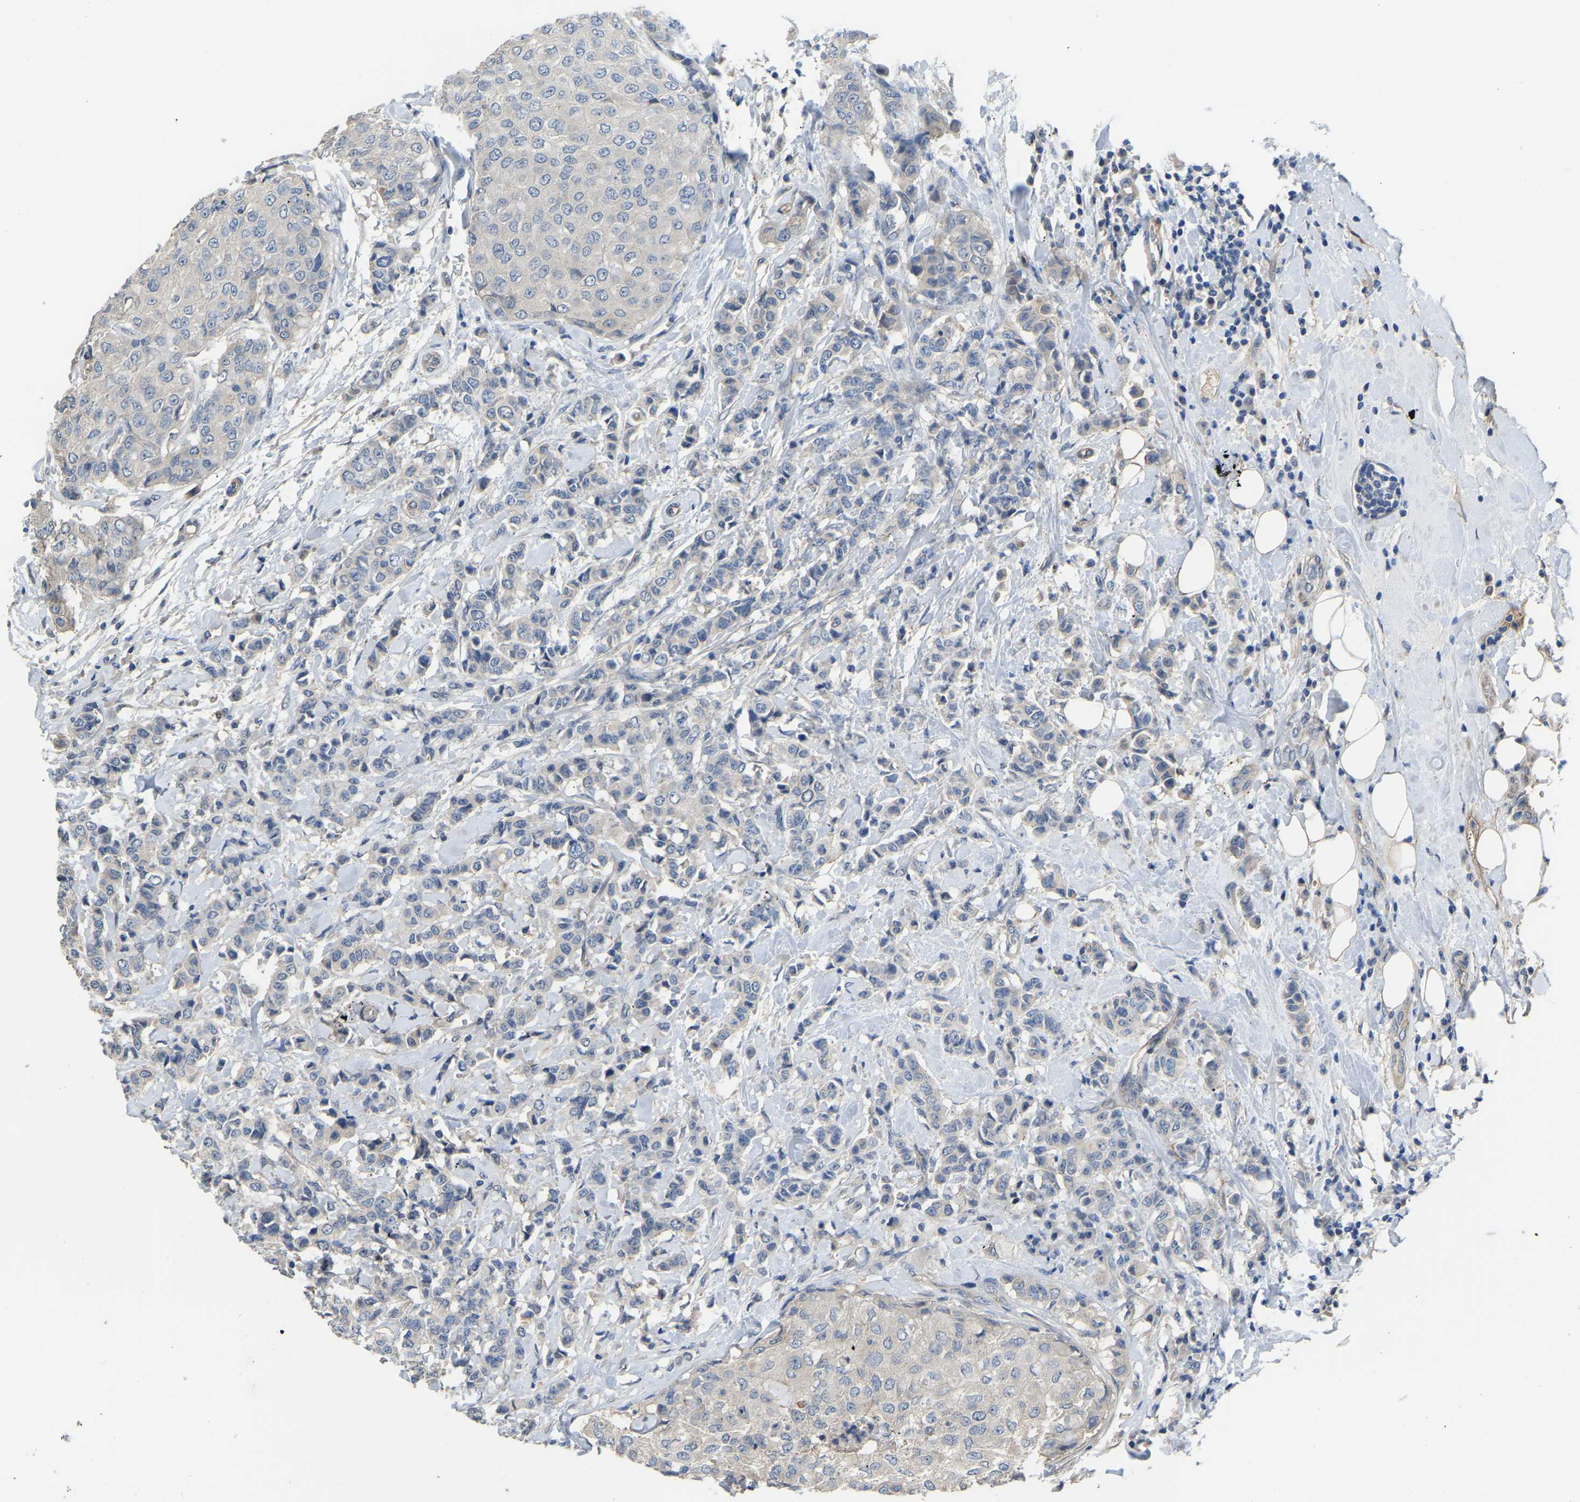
{"staining": {"intensity": "negative", "quantity": "none", "location": "none"}, "tissue": "breast cancer", "cell_type": "Tumor cells", "image_type": "cancer", "snomed": [{"axis": "morphology", "description": "Duct carcinoma"}, {"axis": "topography", "description": "Breast"}], "caption": "Immunohistochemical staining of infiltrating ductal carcinoma (breast) reveals no significant expression in tumor cells. (Brightfield microscopy of DAB immunohistochemistry (IHC) at high magnification).", "gene": "HIGD2B", "patient": {"sex": "female", "age": 27}}